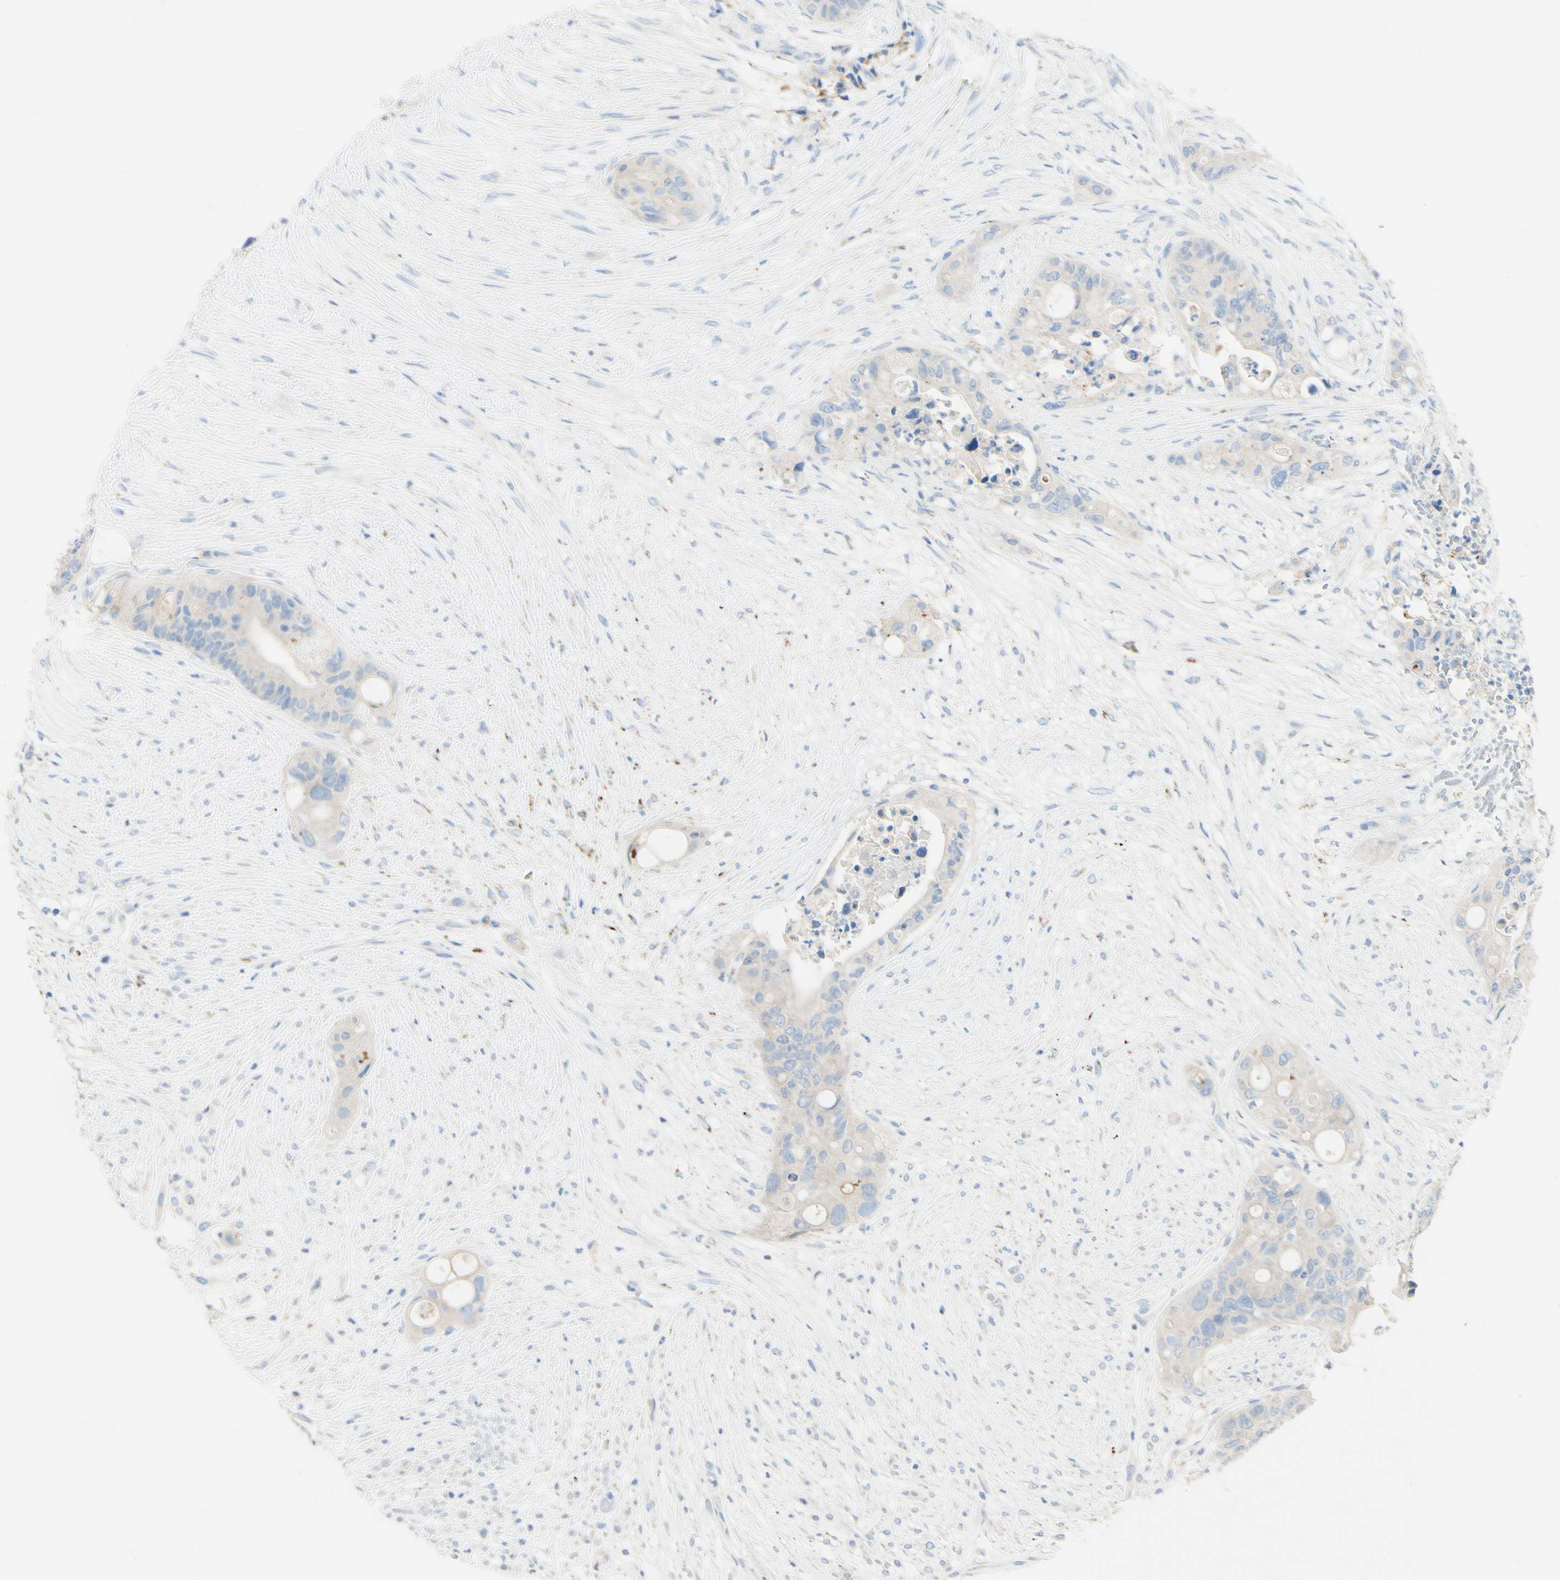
{"staining": {"intensity": "weak", "quantity": ">75%", "location": "cytoplasmic/membranous"}, "tissue": "colorectal cancer", "cell_type": "Tumor cells", "image_type": "cancer", "snomed": [{"axis": "morphology", "description": "Adenocarcinoma, NOS"}, {"axis": "topography", "description": "Colon"}], "caption": "About >75% of tumor cells in human colorectal cancer (adenocarcinoma) exhibit weak cytoplasmic/membranous protein positivity as visualized by brown immunohistochemical staining.", "gene": "FGF4", "patient": {"sex": "female", "age": 57}}